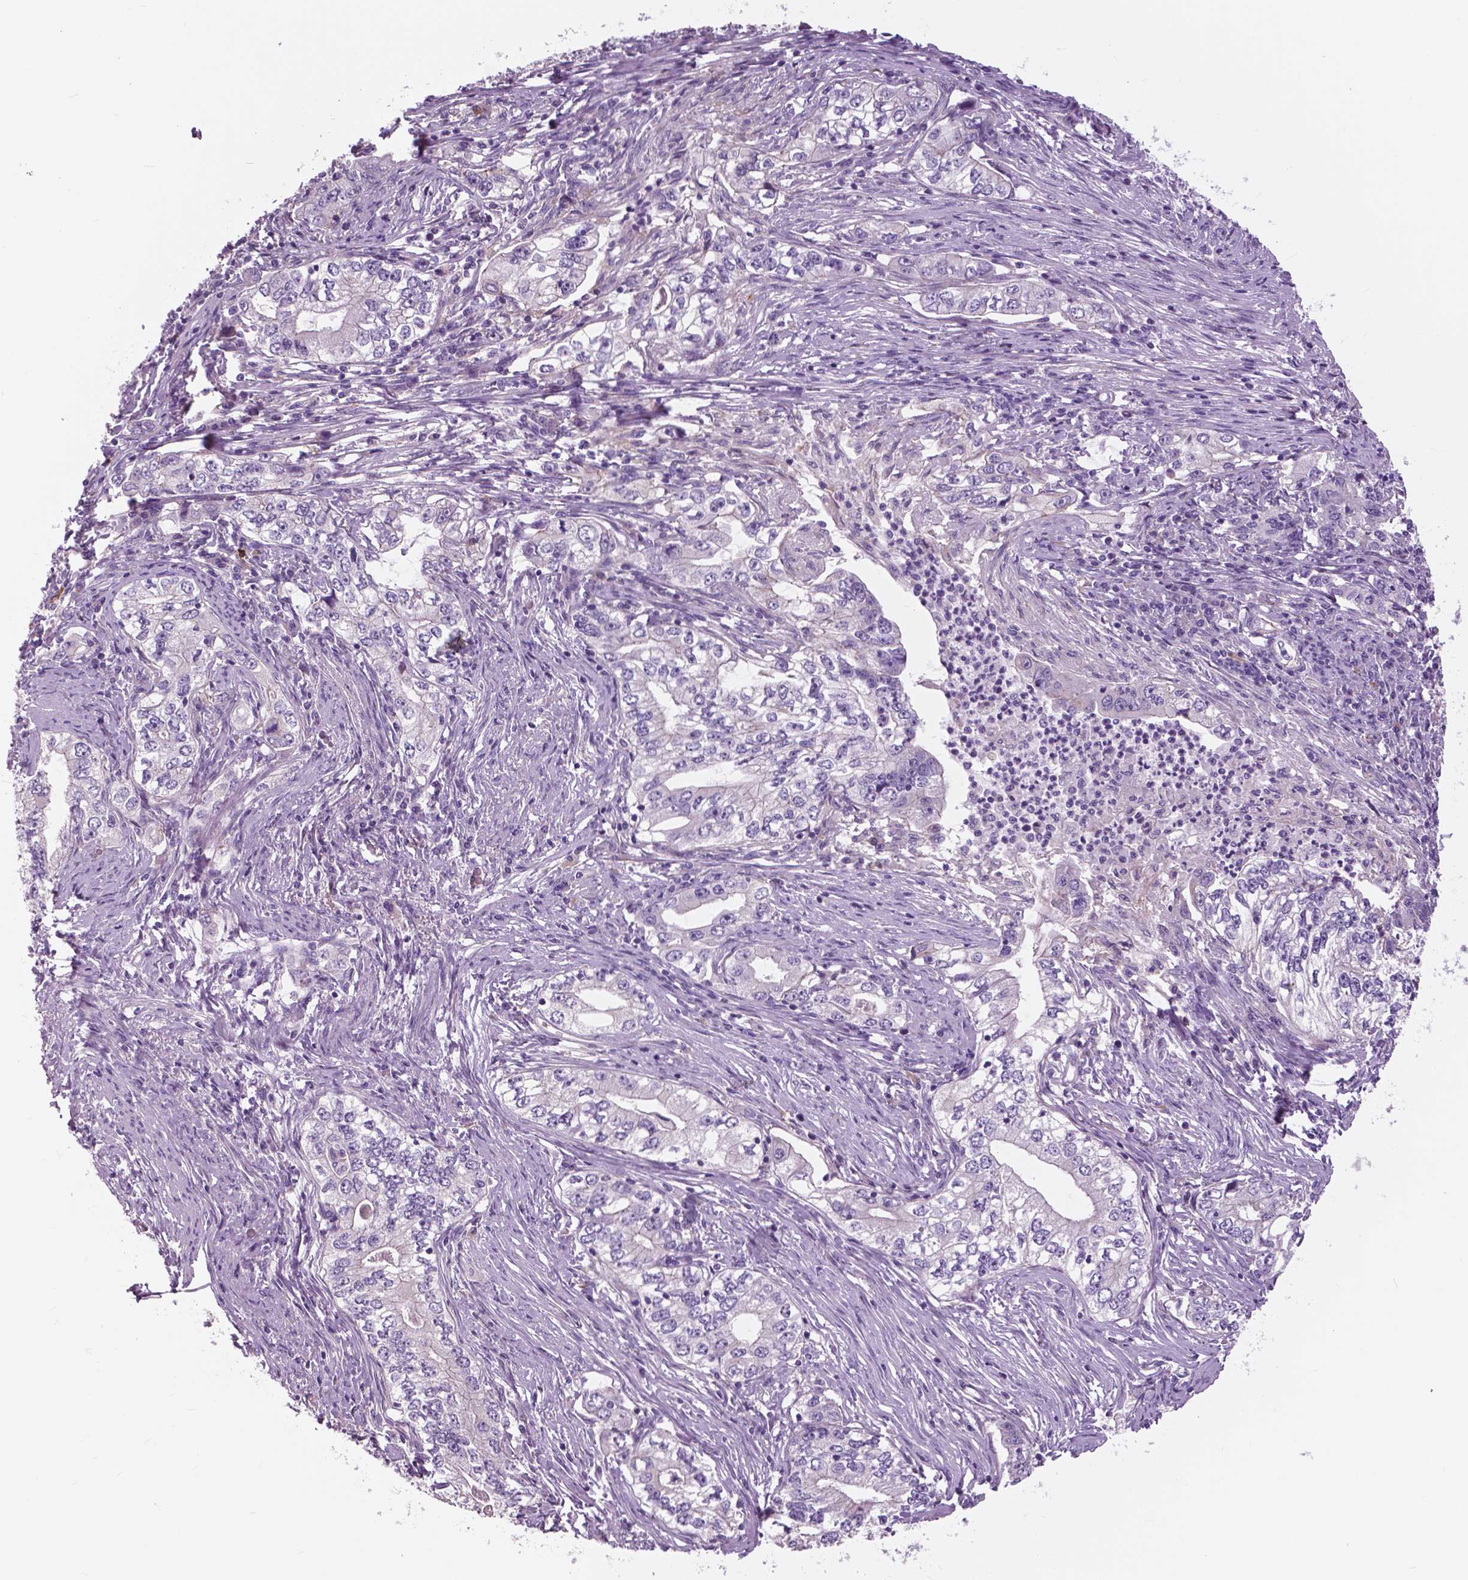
{"staining": {"intensity": "negative", "quantity": "none", "location": "none"}, "tissue": "stomach cancer", "cell_type": "Tumor cells", "image_type": "cancer", "snomed": [{"axis": "morphology", "description": "Adenocarcinoma, NOS"}, {"axis": "topography", "description": "Stomach, lower"}], "caption": "Human stomach cancer (adenocarcinoma) stained for a protein using immunohistochemistry exhibits no expression in tumor cells.", "gene": "SERPINI1", "patient": {"sex": "female", "age": 72}}